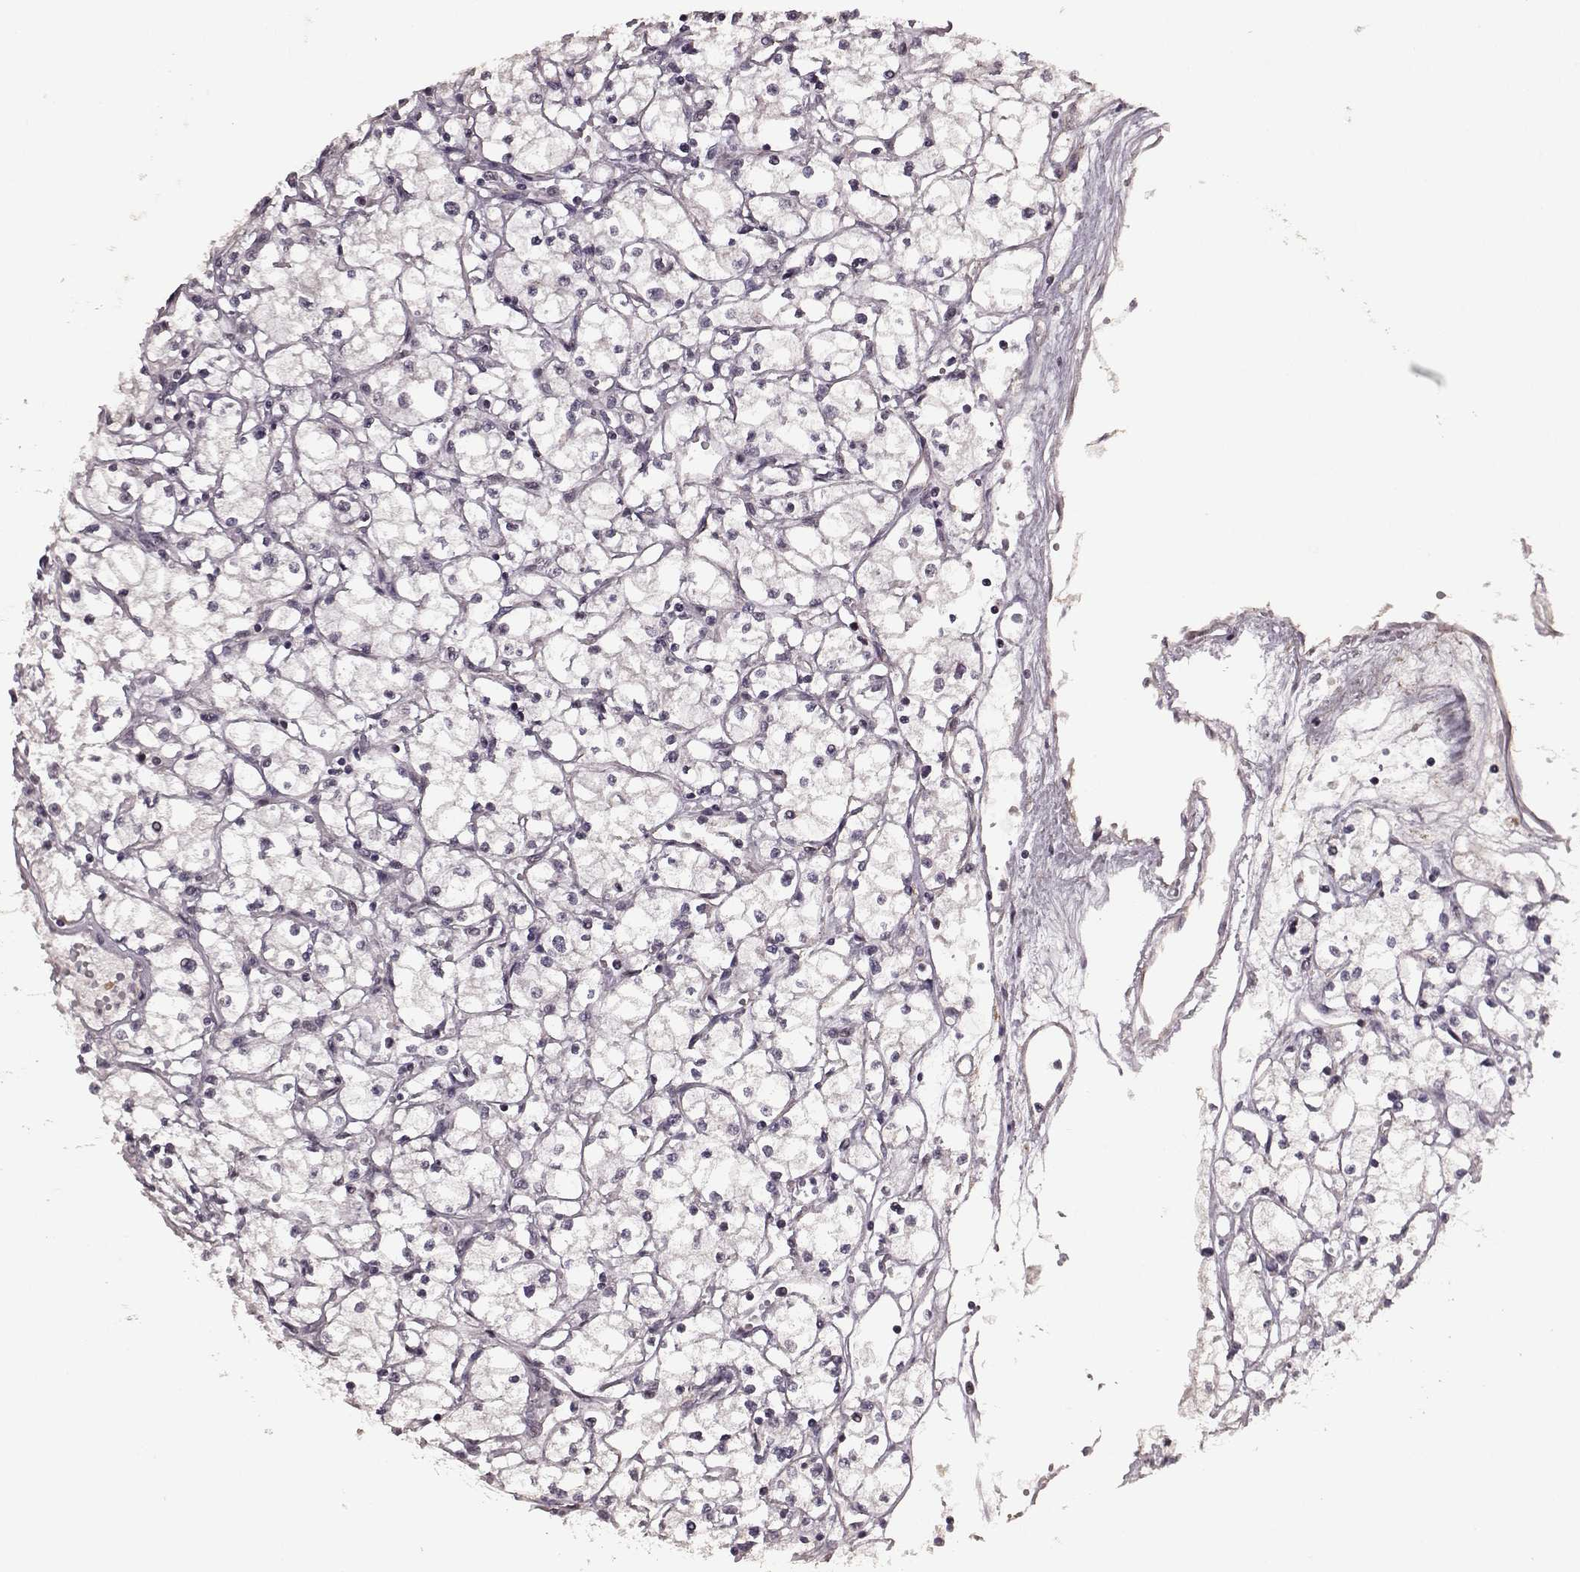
{"staining": {"intensity": "negative", "quantity": "none", "location": "none"}, "tissue": "renal cancer", "cell_type": "Tumor cells", "image_type": "cancer", "snomed": [{"axis": "morphology", "description": "Adenocarcinoma, NOS"}, {"axis": "topography", "description": "Kidney"}], "caption": "Tumor cells show no significant protein staining in renal cancer. Brightfield microscopy of immunohistochemistry stained with DAB (3,3'-diaminobenzidine) (brown) and hematoxylin (blue), captured at high magnification.", "gene": "RRAGD", "patient": {"sex": "male", "age": 67}}